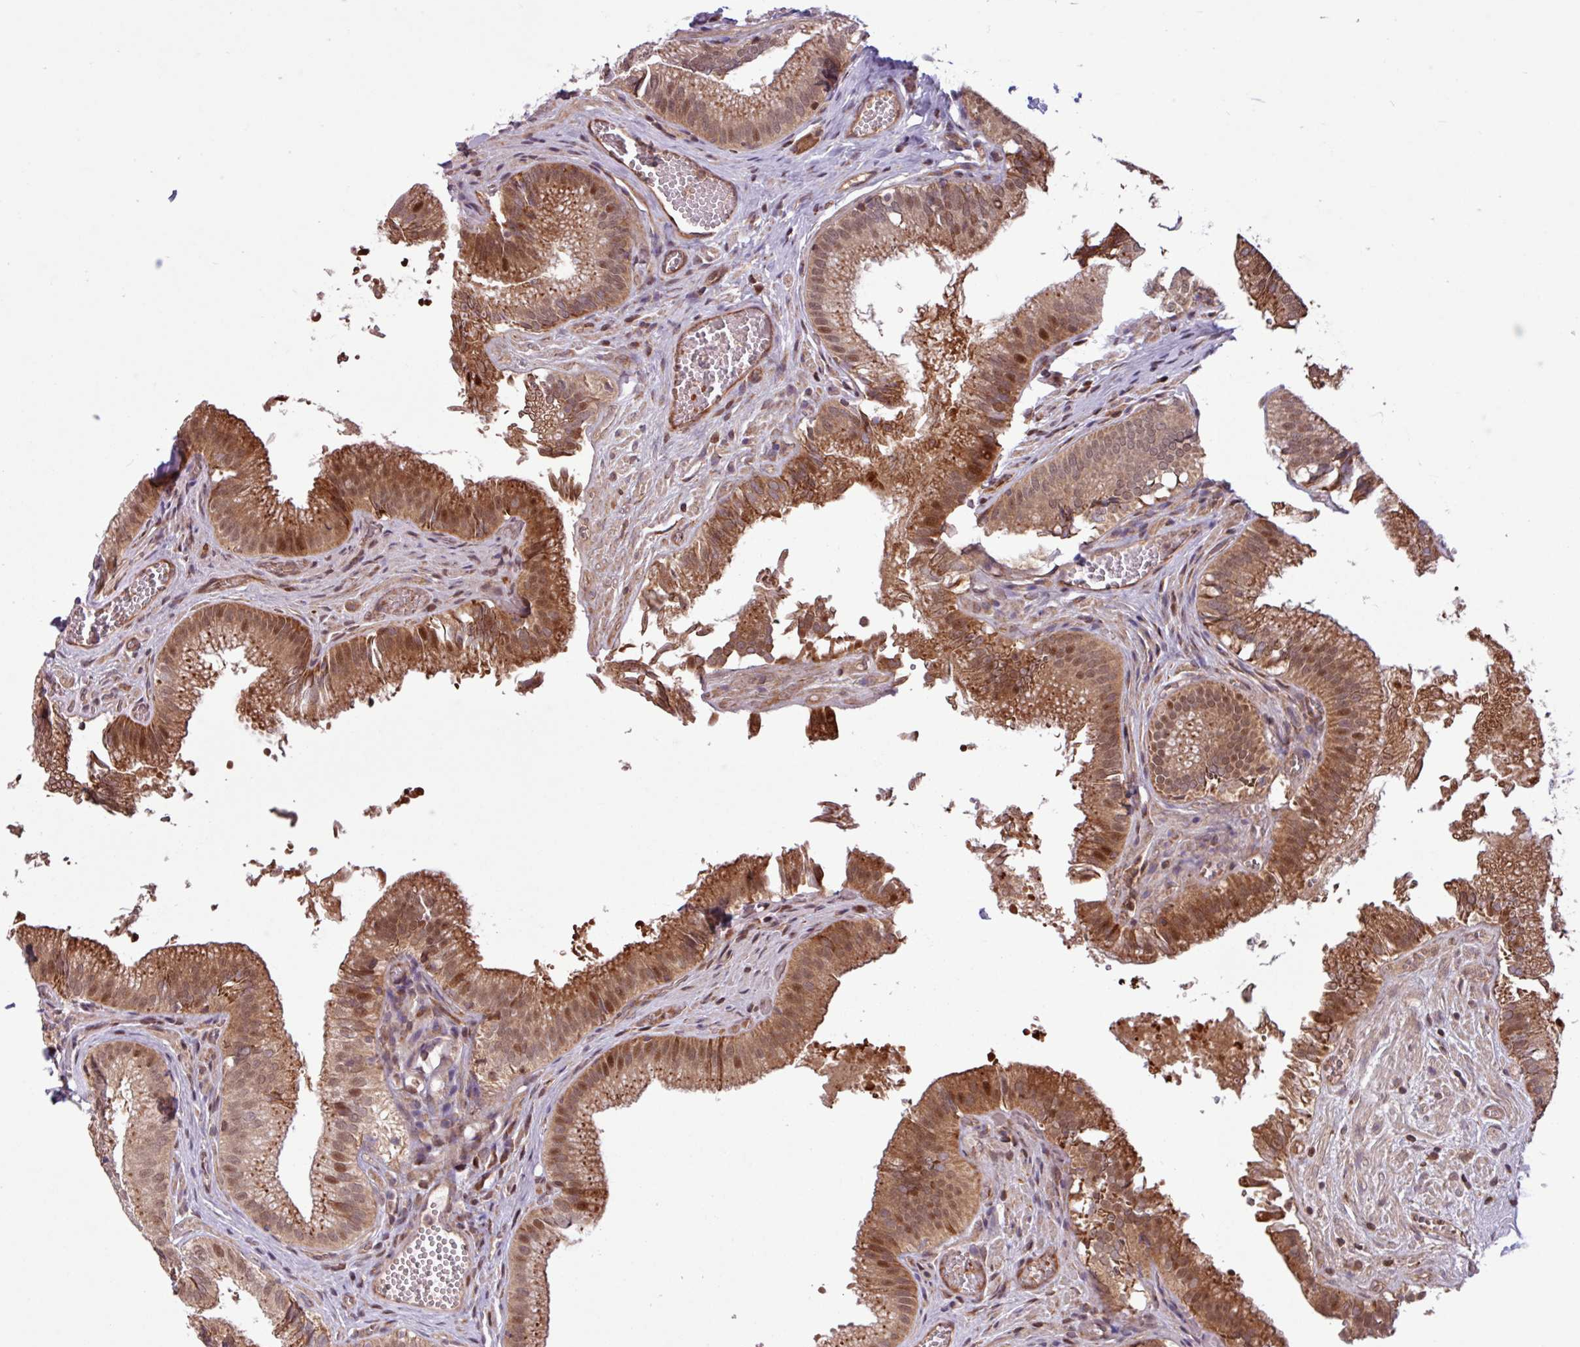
{"staining": {"intensity": "moderate", "quantity": ">75%", "location": "cytoplasmic/membranous,nuclear"}, "tissue": "gallbladder", "cell_type": "Glandular cells", "image_type": "normal", "snomed": [{"axis": "morphology", "description": "Normal tissue, NOS"}, {"axis": "topography", "description": "Gallbladder"}, {"axis": "topography", "description": "Peripheral nerve tissue"}], "caption": "This is a photomicrograph of IHC staining of unremarkable gallbladder, which shows moderate expression in the cytoplasmic/membranous,nuclear of glandular cells.", "gene": "PDPR", "patient": {"sex": "male", "age": 17}}